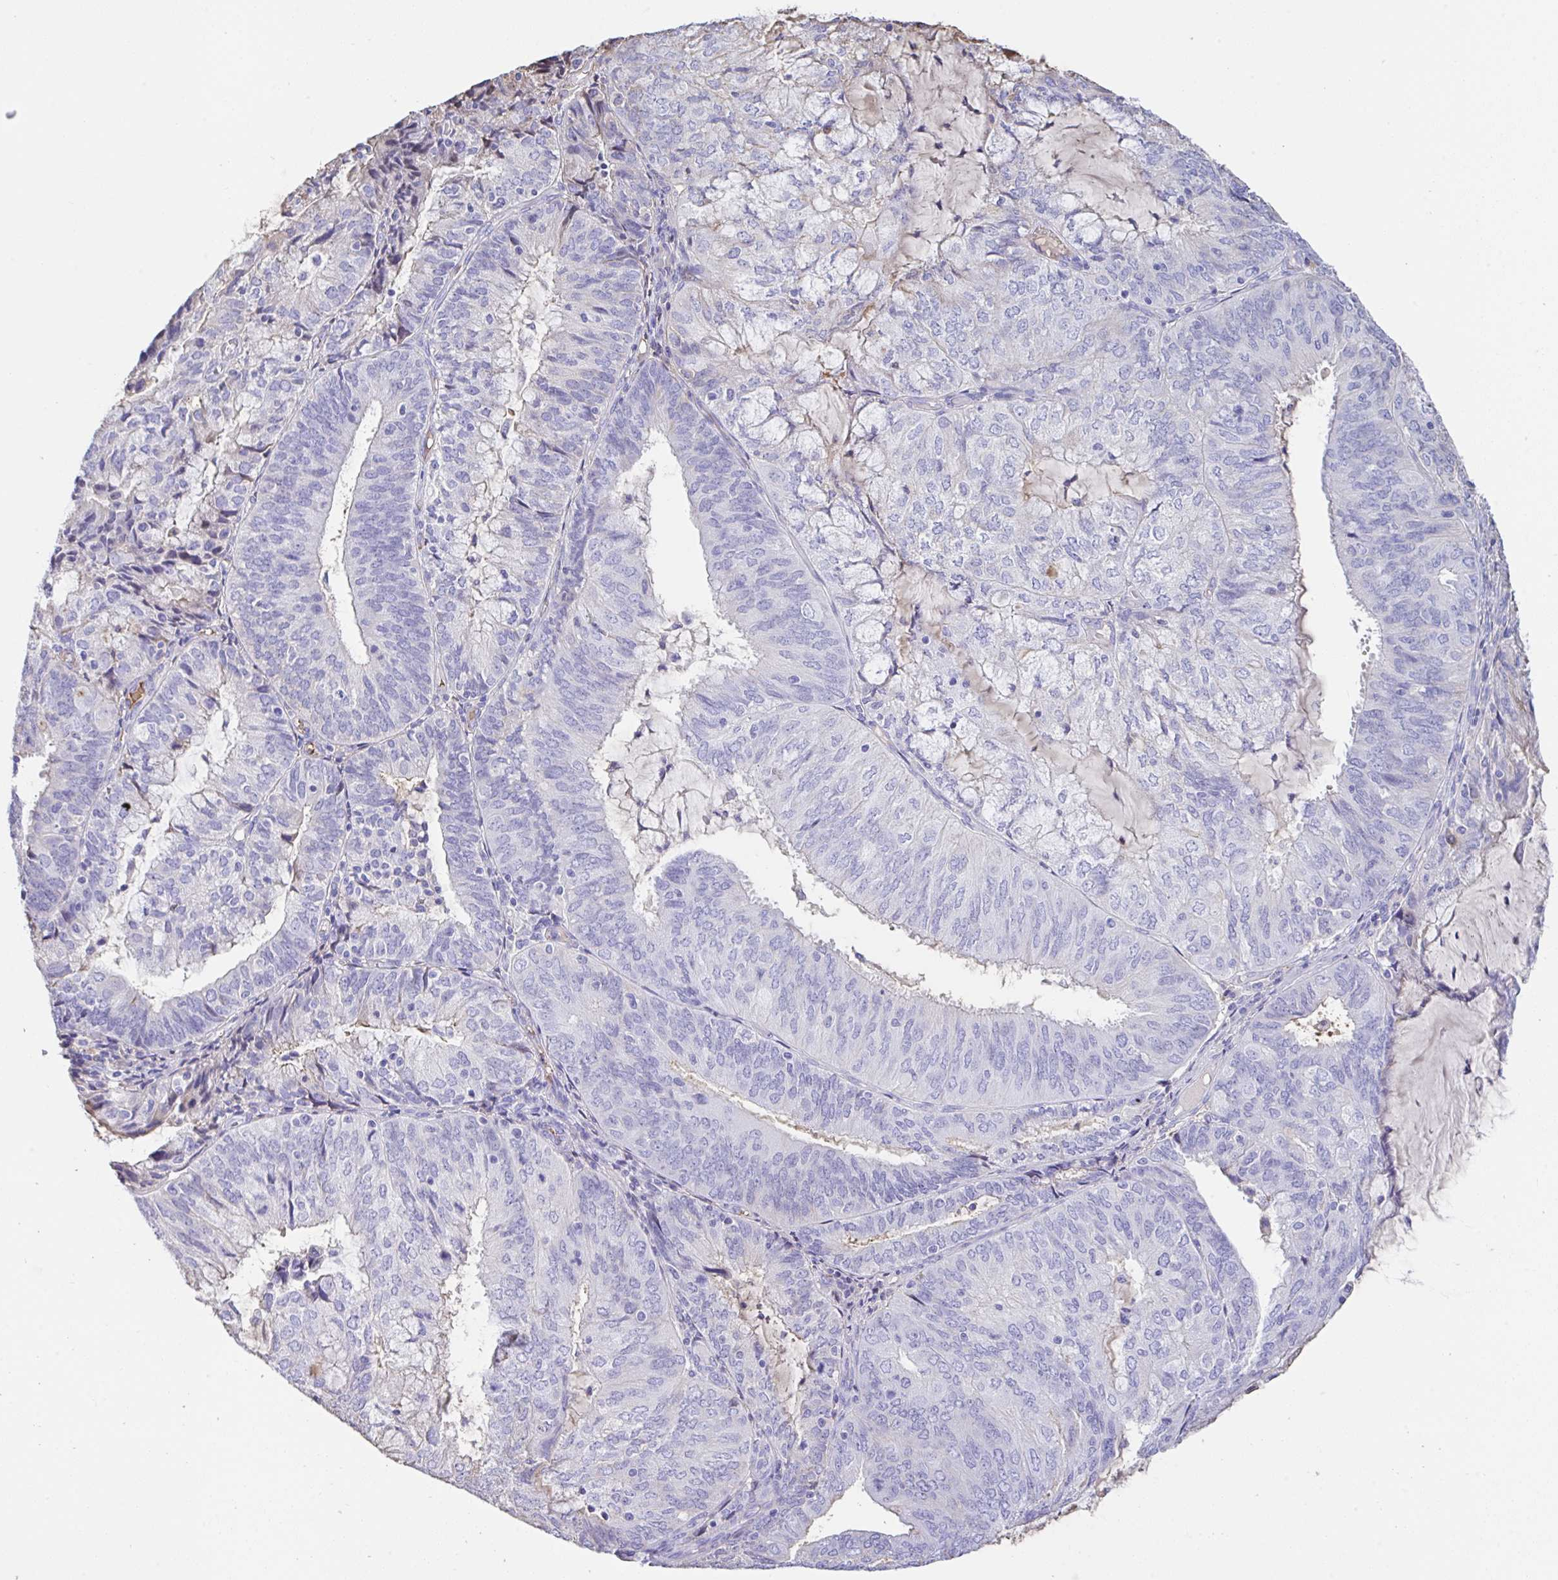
{"staining": {"intensity": "negative", "quantity": "none", "location": "none"}, "tissue": "endometrial cancer", "cell_type": "Tumor cells", "image_type": "cancer", "snomed": [{"axis": "morphology", "description": "Adenocarcinoma, NOS"}, {"axis": "topography", "description": "Endometrium"}], "caption": "This is a histopathology image of immunohistochemistry staining of endometrial cancer (adenocarcinoma), which shows no positivity in tumor cells.", "gene": "HOXC12", "patient": {"sex": "female", "age": 81}}